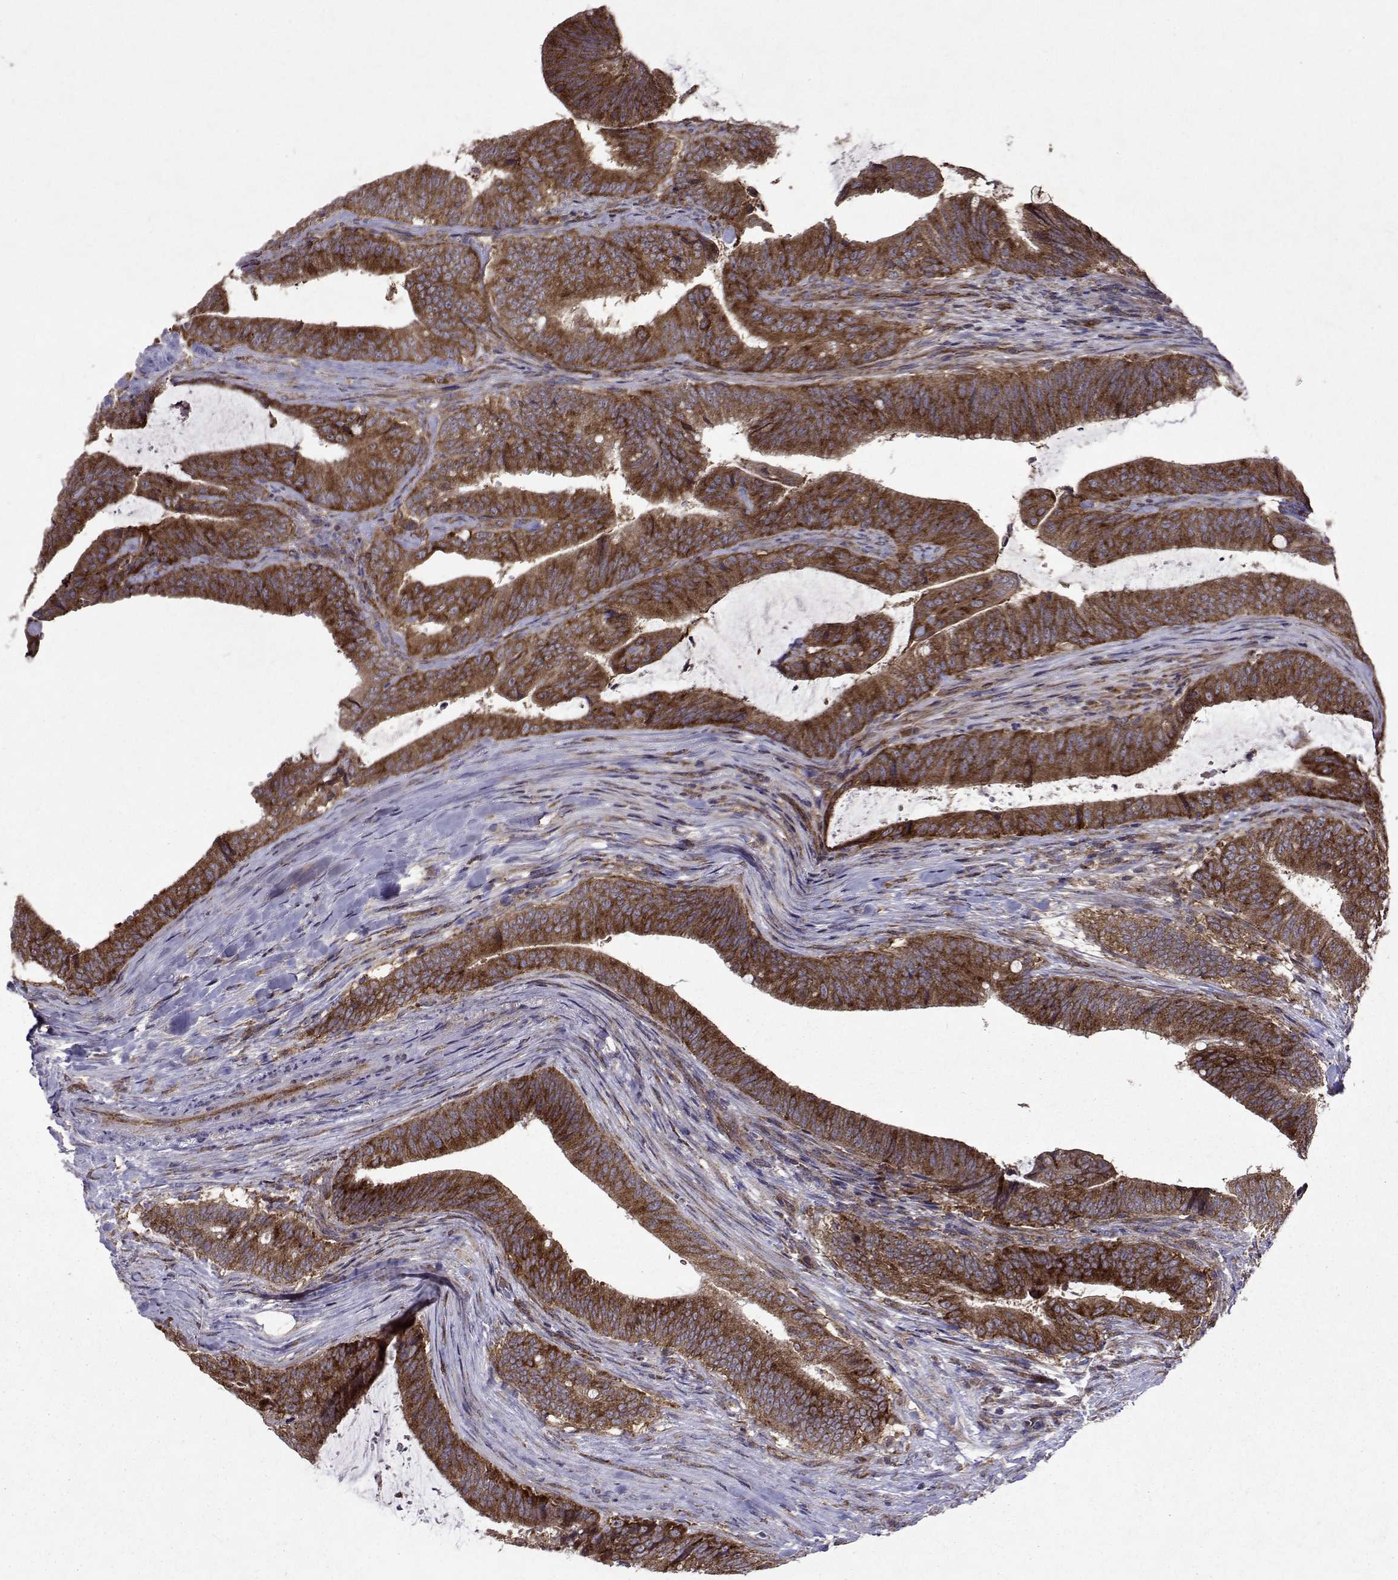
{"staining": {"intensity": "strong", "quantity": ">75%", "location": "cytoplasmic/membranous"}, "tissue": "colorectal cancer", "cell_type": "Tumor cells", "image_type": "cancer", "snomed": [{"axis": "morphology", "description": "Adenocarcinoma, NOS"}, {"axis": "topography", "description": "Colon"}], "caption": "Immunohistochemical staining of human colorectal cancer (adenocarcinoma) displays strong cytoplasmic/membranous protein staining in about >75% of tumor cells. (DAB = brown stain, brightfield microscopy at high magnification).", "gene": "TARBP2", "patient": {"sex": "female", "age": 43}}